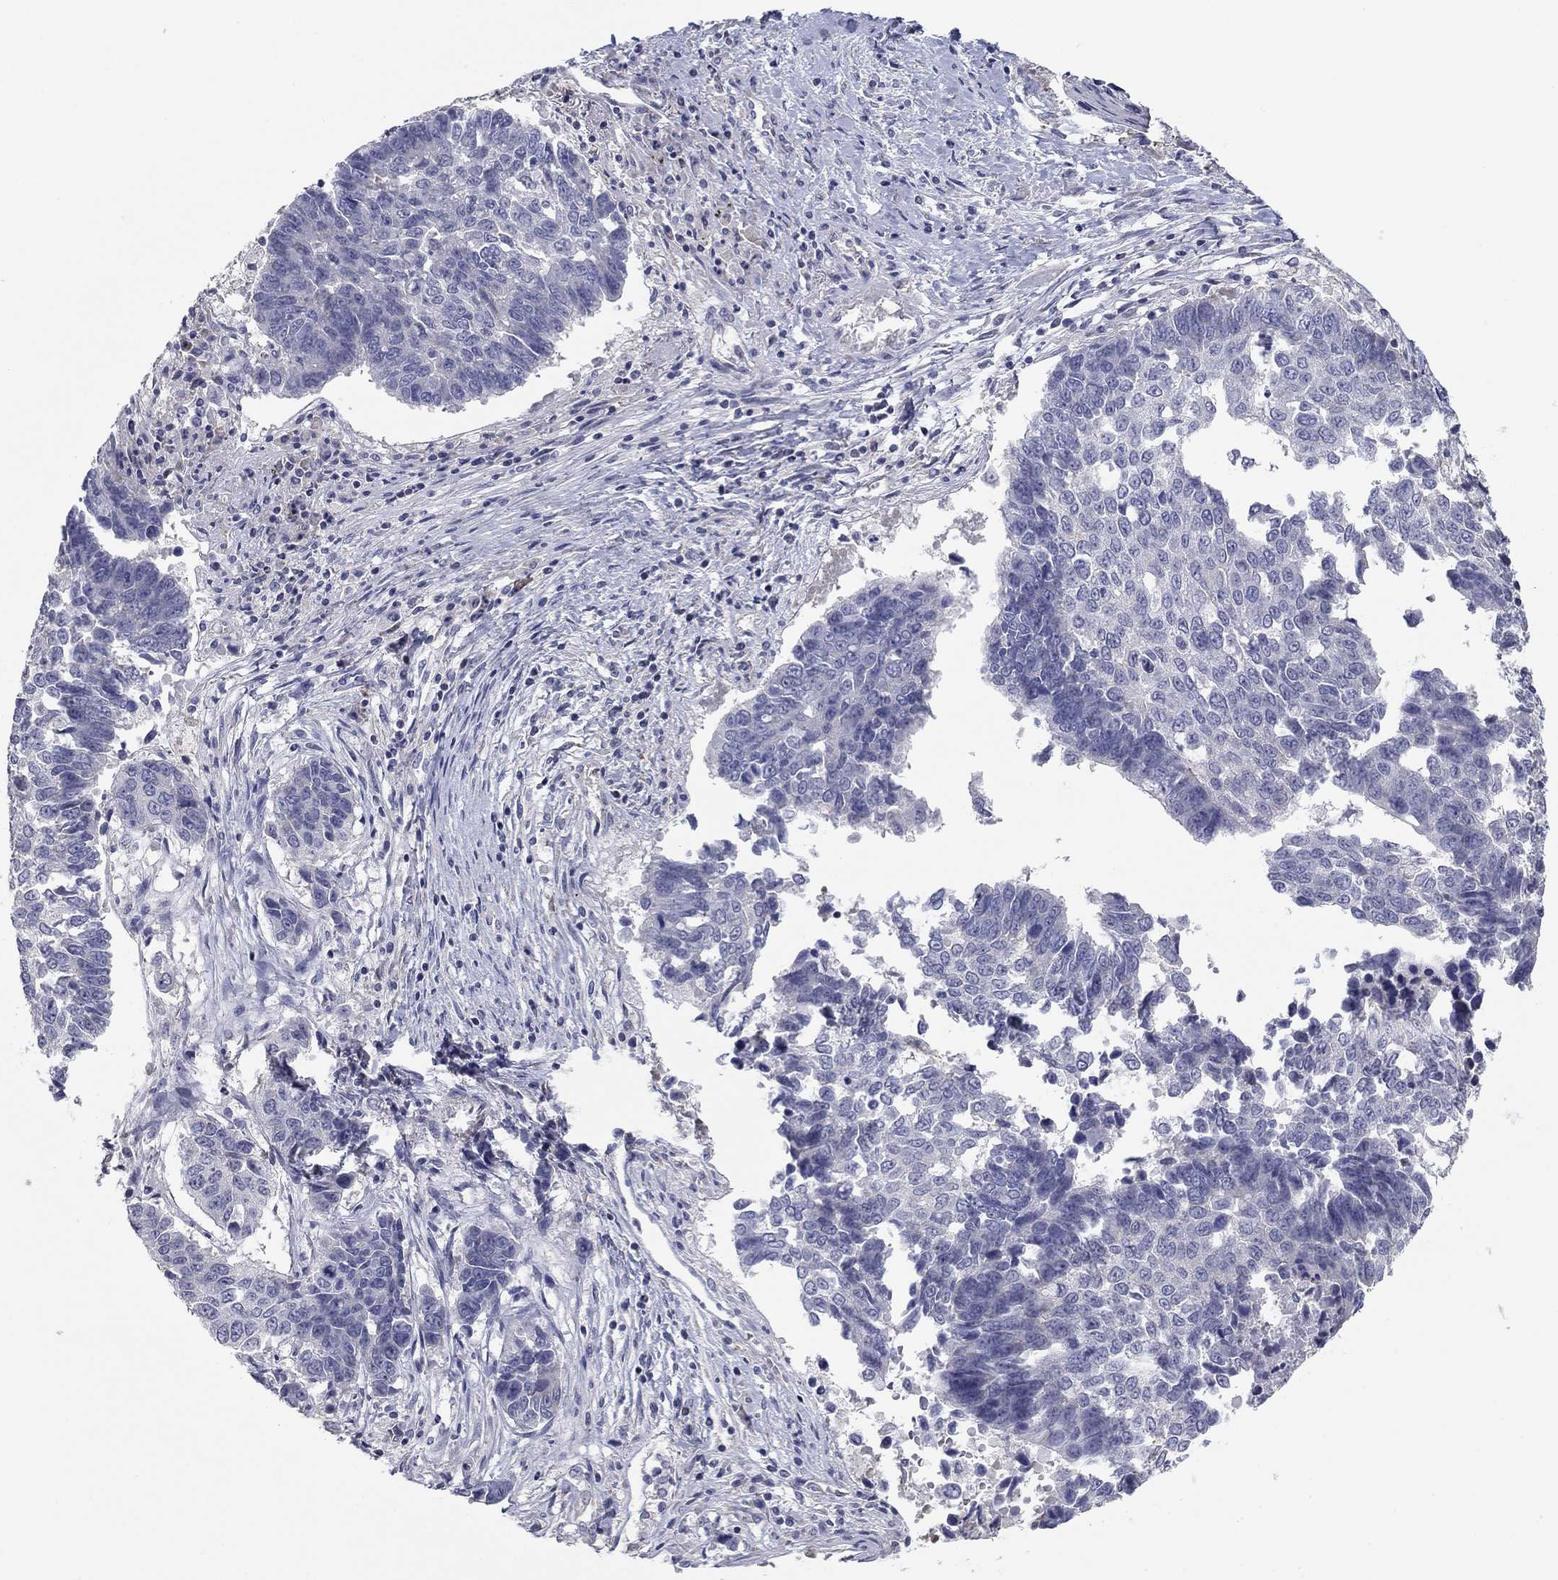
{"staining": {"intensity": "negative", "quantity": "none", "location": "none"}, "tissue": "lung cancer", "cell_type": "Tumor cells", "image_type": "cancer", "snomed": [{"axis": "morphology", "description": "Squamous cell carcinoma, NOS"}, {"axis": "topography", "description": "Lung"}], "caption": "Protein analysis of lung cancer (squamous cell carcinoma) displays no significant positivity in tumor cells.", "gene": "SEPTIN3", "patient": {"sex": "male", "age": 73}}